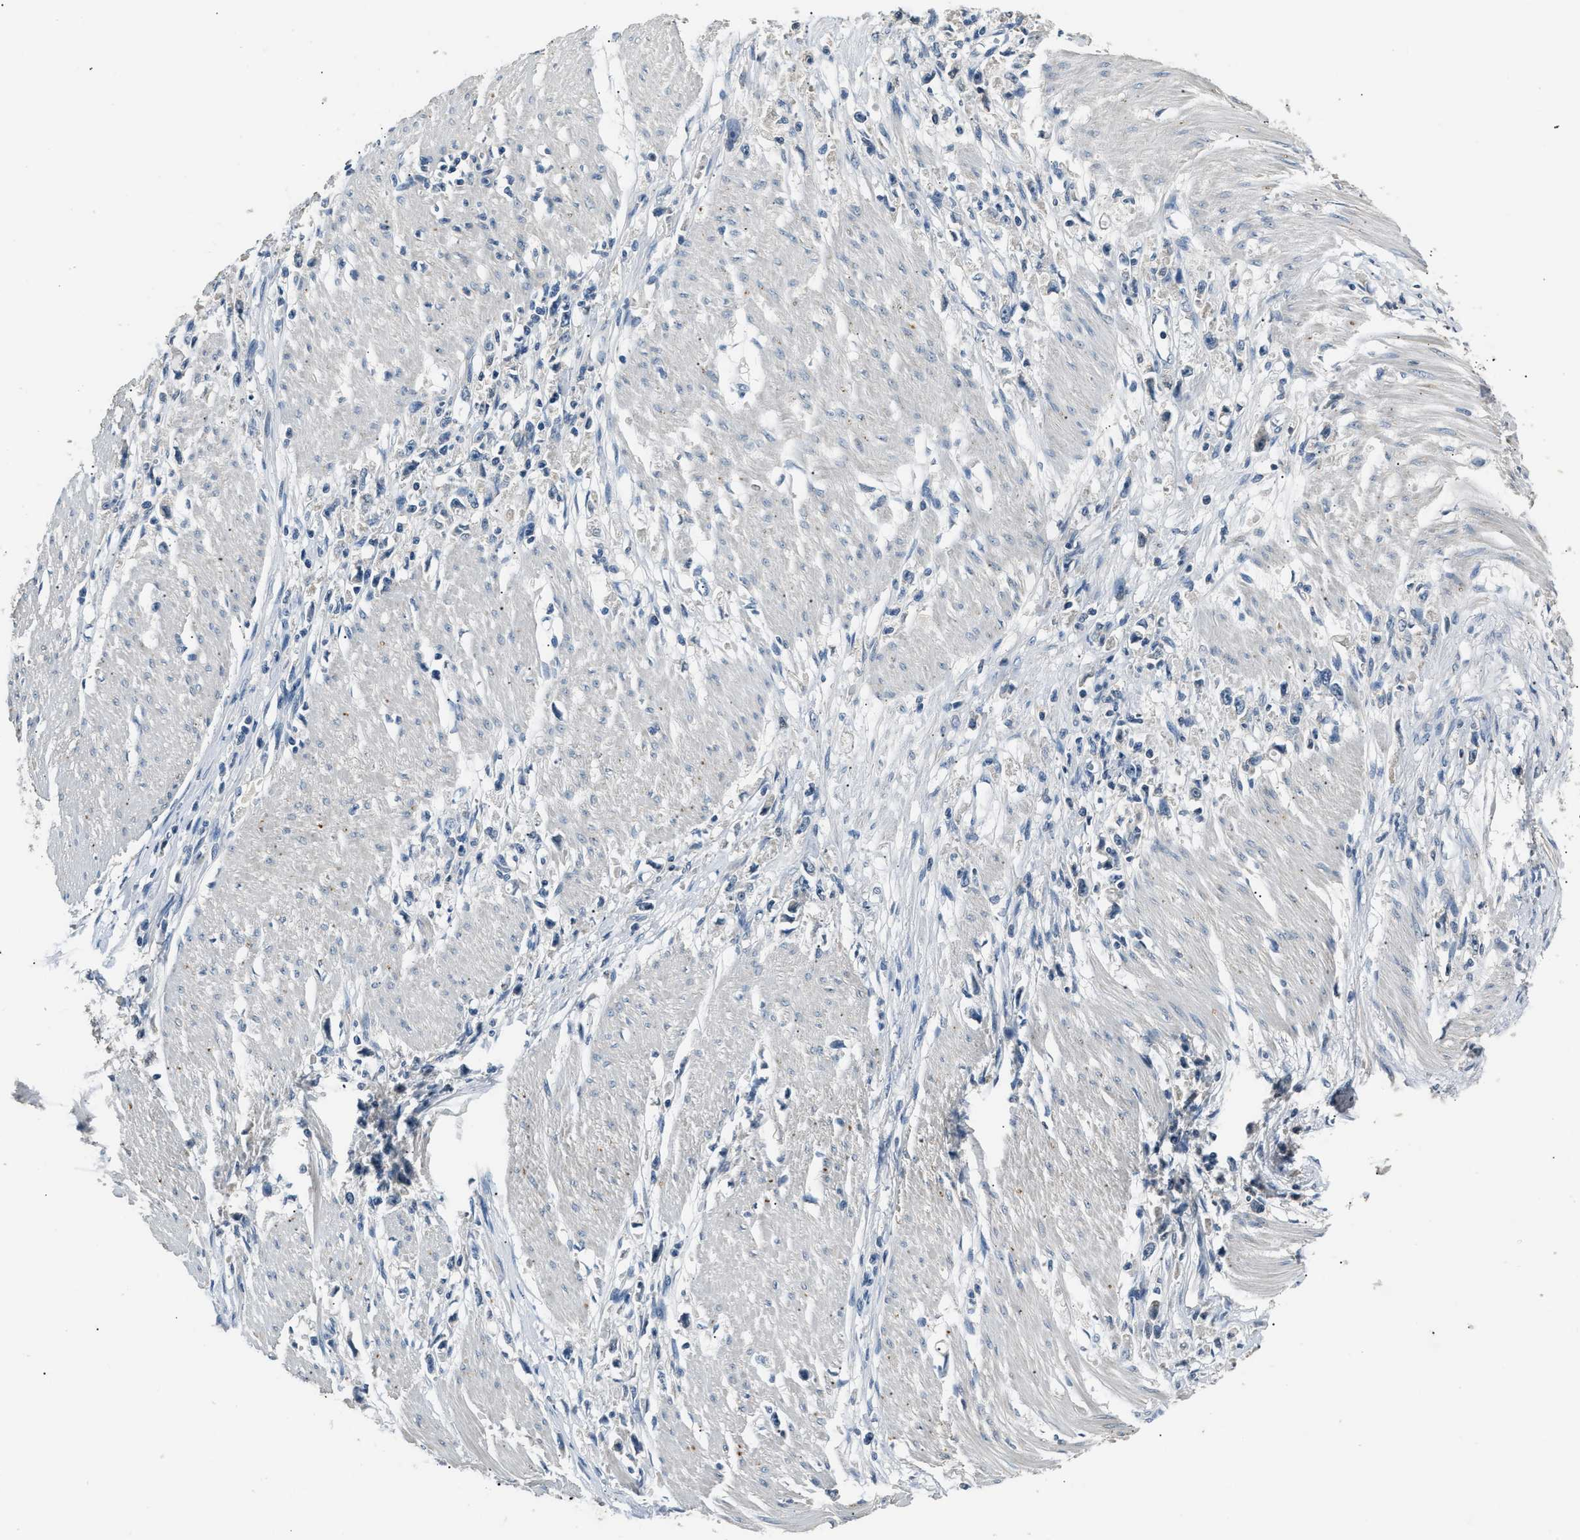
{"staining": {"intensity": "negative", "quantity": "none", "location": "none"}, "tissue": "stomach cancer", "cell_type": "Tumor cells", "image_type": "cancer", "snomed": [{"axis": "morphology", "description": "Adenocarcinoma, NOS"}, {"axis": "topography", "description": "Stomach"}], "caption": "Immunohistochemistry (IHC) photomicrograph of stomach adenocarcinoma stained for a protein (brown), which reveals no expression in tumor cells.", "gene": "INHA", "patient": {"sex": "female", "age": 59}}